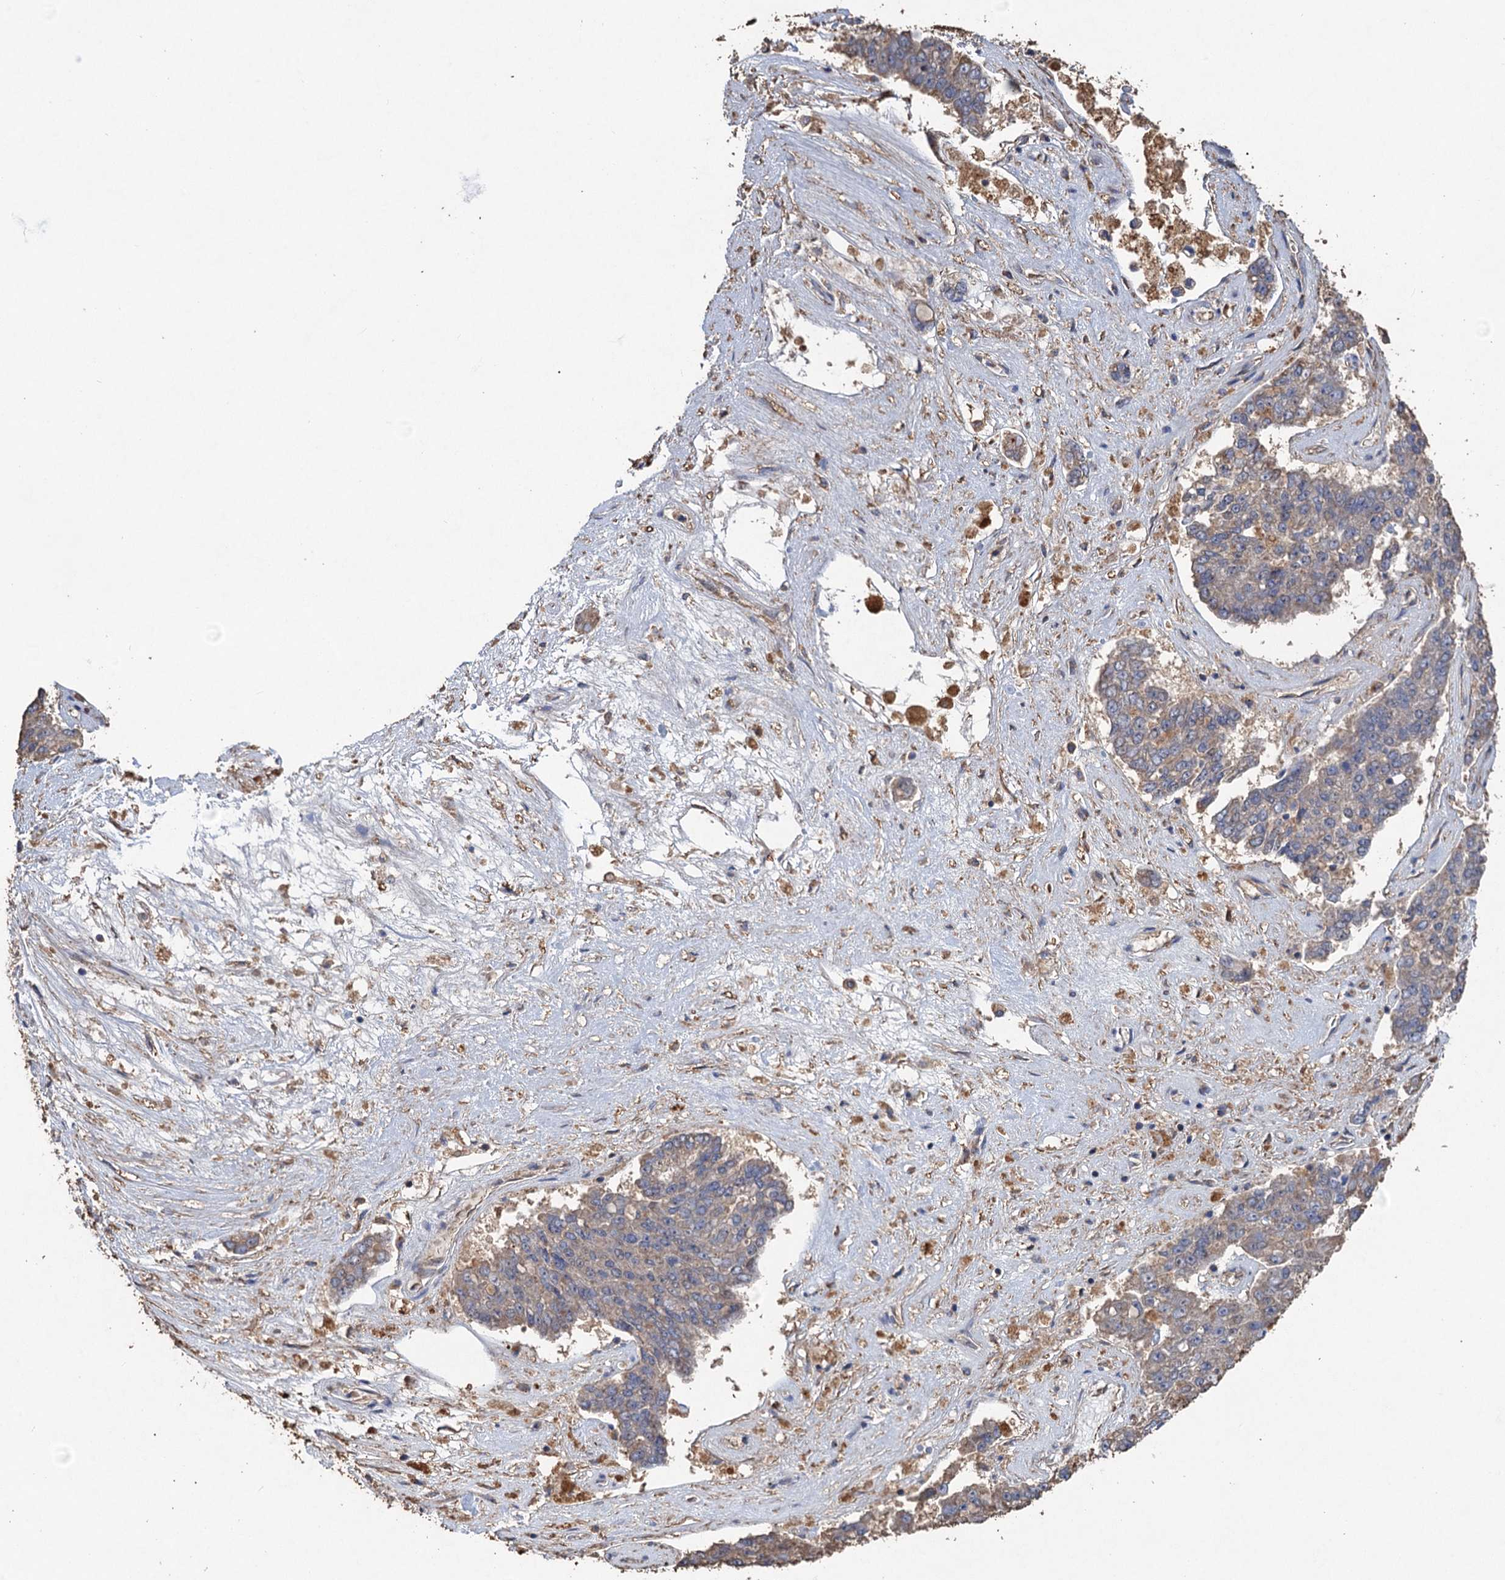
{"staining": {"intensity": "weak", "quantity": "<25%", "location": "cytoplasmic/membranous"}, "tissue": "pancreatic cancer", "cell_type": "Tumor cells", "image_type": "cancer", "snomed": [{"axis": "morphology", "description": "Adenocarcinoma, NOS"}, {"axis": "topography", "description": "Pancreas"}], "caption": "This is an IHC image of pancreatic adenocarcinoma. There is no positivity in tumor cells.", "gene": "SCUBE3", "patient": {"sex": "male", "age": 50}}